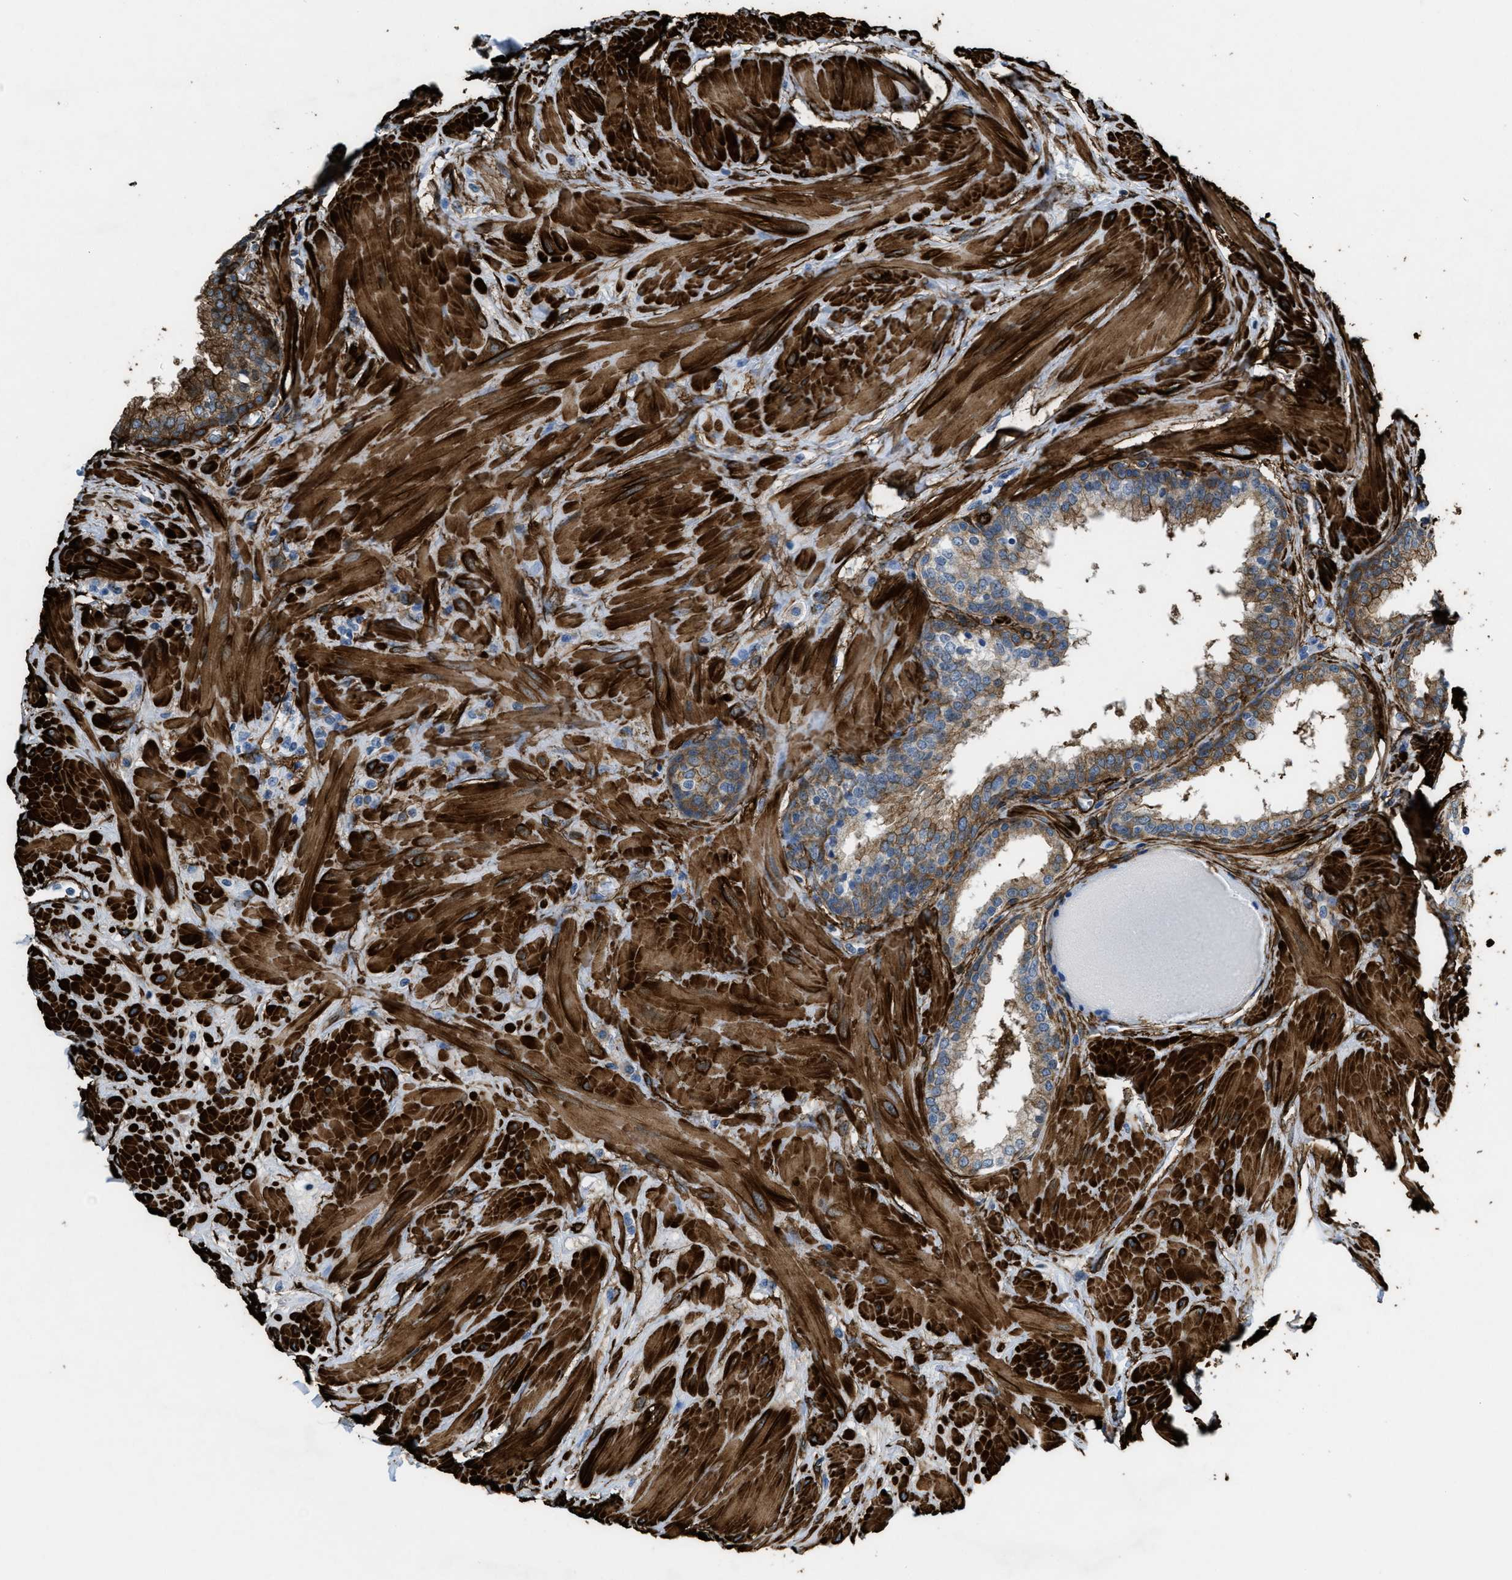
{"staining": {"intensity": "strong", "quantity": ">75%", "location": "cytoplasmic/membranous"}, "tissue": "prostate", "cell_type": "Glandular cells", "image_type": "normal", "snomed": [{"axis": "morphology", "description": "Normal tissue, NOS"}, {"axis": "topography", "description": "Prostate"}], "caption": "Immunohistochemistry (IHC) histopathology image of benign prostate stained for a protein (brown), which shows high levels of strong cytoplasmic/membranous expression in approximately >75% of glandular cells.", "gene": "CALD1", "patient": {"sex": "male", "age": 51}}